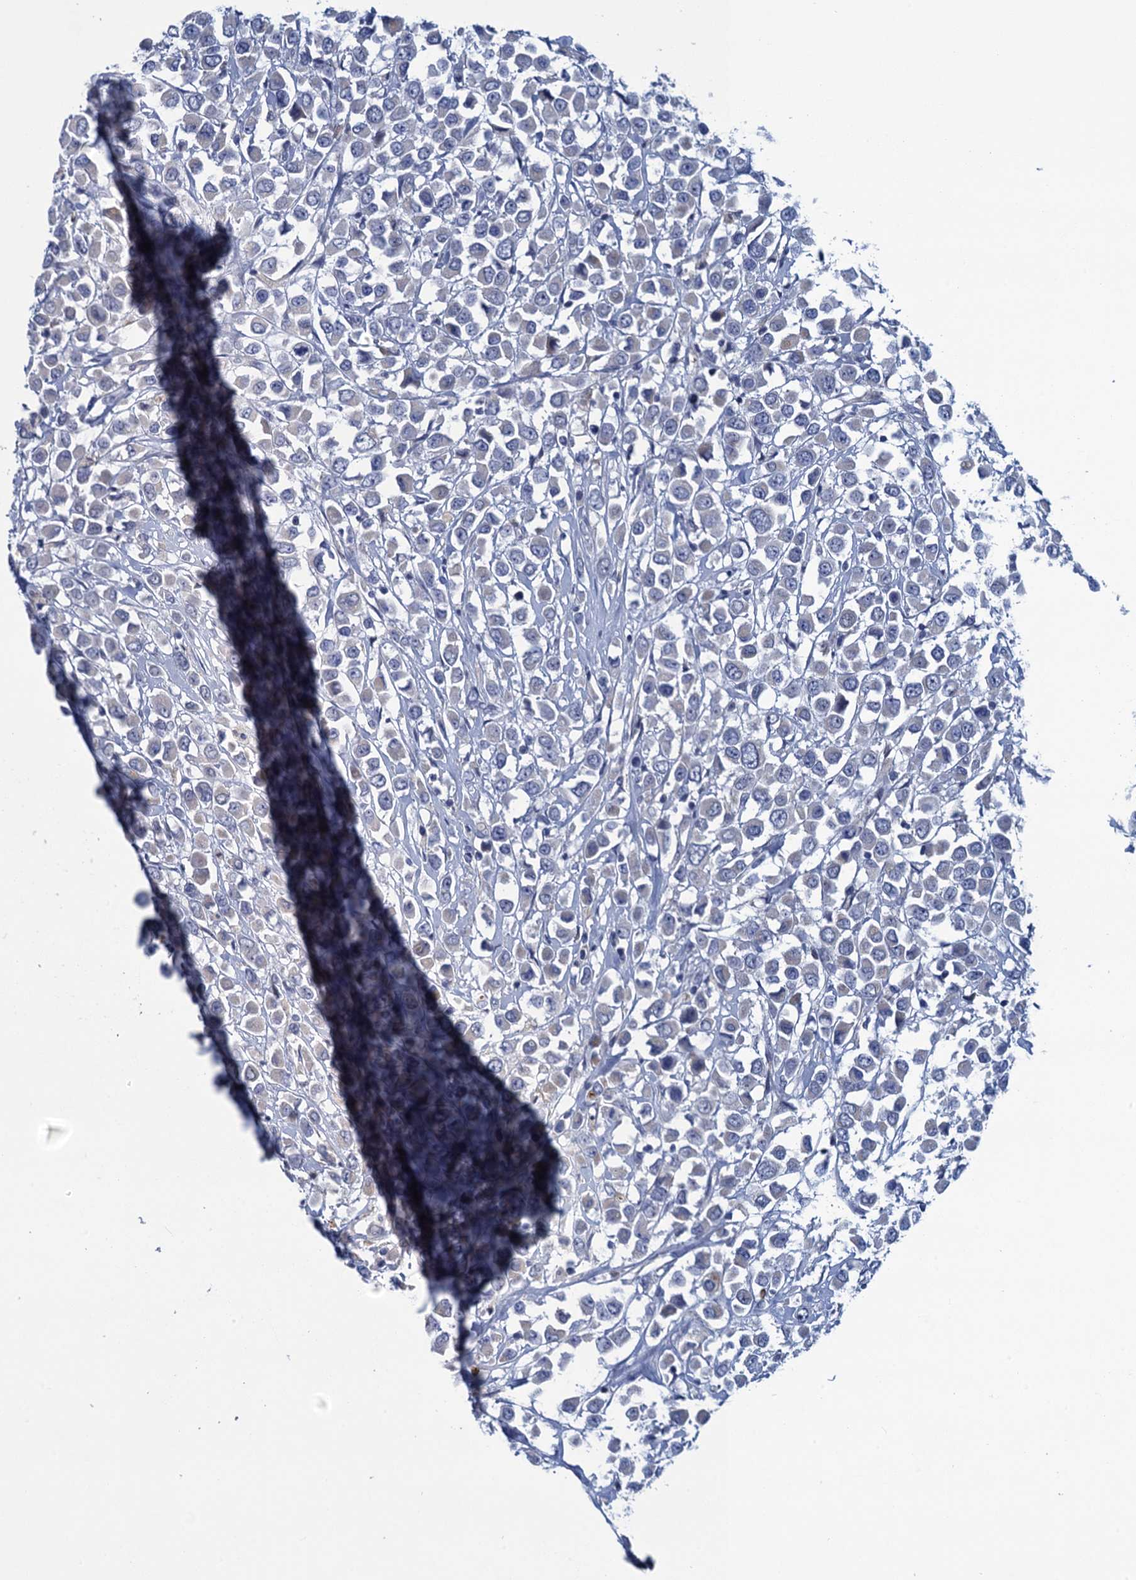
{"staining": {"intensity": "negative", "quantity": "none", "location": "none"}, "tissue": "breast cancer", "cell_type": "Tumor cells", "image_type": "cancer", "snomed": [{"axis": "morphology", "description": "Duct carcinoma"}, {"axis": "topography", "description": "Breast"}], "caption": "Immunohistochemical staining of human infiltrating ductal carcinoma (breast) reveals no significant staining in tumor cells.", "gene": "SCEL", "patient": {"sex": "female", "age": 61}}